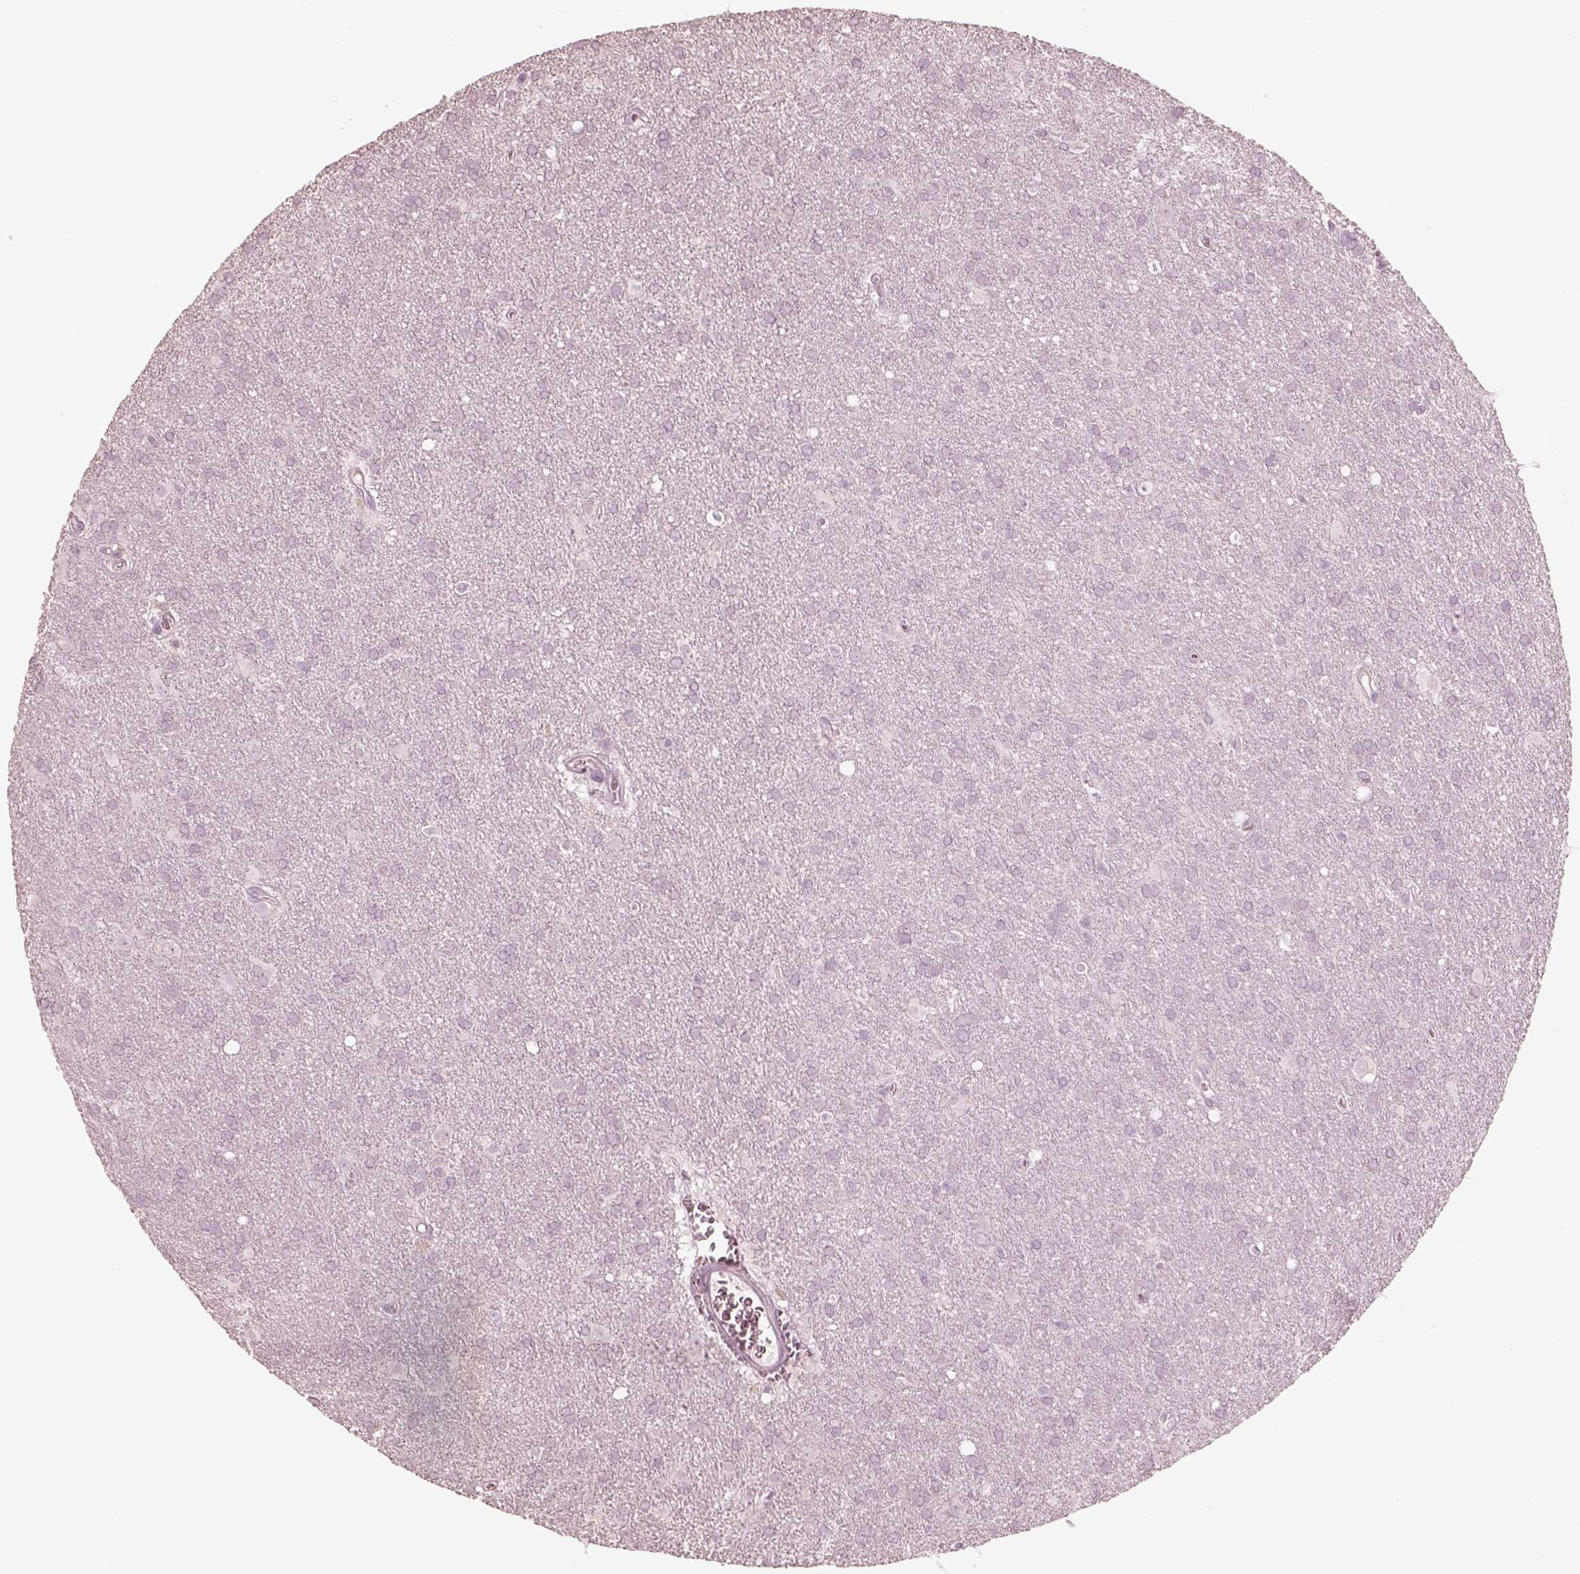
{"staining": {"intensity": "negative", "quantity": "none", "location": "none"}, "tissue": "glioma", "cell_type": "Tumor cells", "image_type": "cancer", "snomed": [{"axis": "morphology", "description": "Glioma, malignant, Low grade"}, {"axis": "topography", "description": "Brain"}], "caption": "The image exhibits no significant positivity in tumor cells of glioma.", "gene": "PDCD1", "patient": {"sex": "male", "age": 58}}